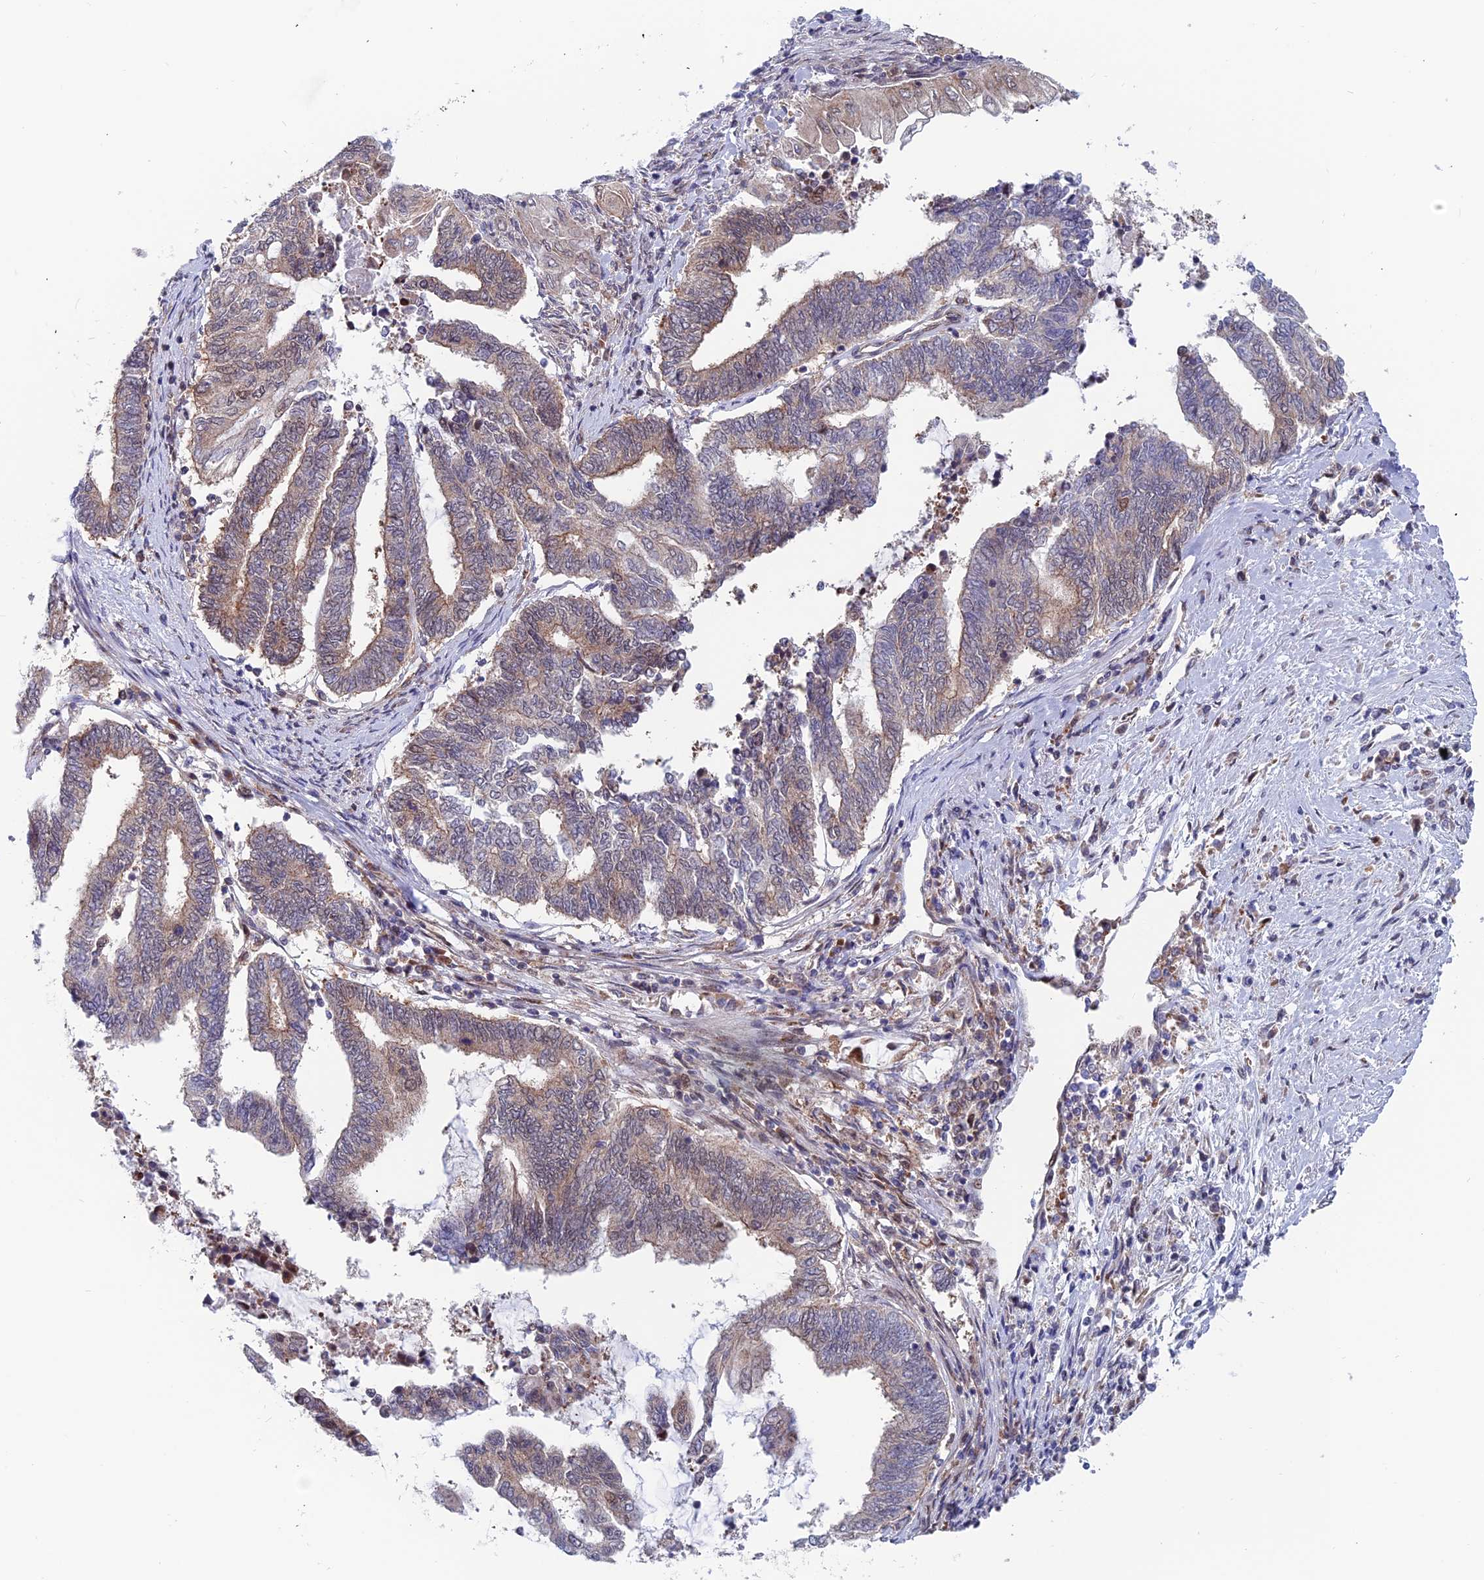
{"staining": {"intensity": "weak", "quantity": "25%-75%", "location": "cytoplasmic/membranous"}, "tissue": "endometrial cancer", "cell_type": "Tumor cells", "image_type": "cancer", "snomed": [{"axis": "morphology", "description": "Adenocarcinoma, NOS"}, {"axis": "topography", "description": "Uterus"}, {"axis": "topography", "description": "Endometrium"}], "caption": "Adenocarcinoma (endometrial) was stained to show a protein in brown. There is low levels of weak cytoplasmic/membranous positivity in approximately 25%-75% of tumor cells. (DAB (3,3'-diaminobenzidine) = brown stain, brightfield microscopy at high magnification).", "gene": "IGBP1", "patient": {"sex": "female", "age": 70}}